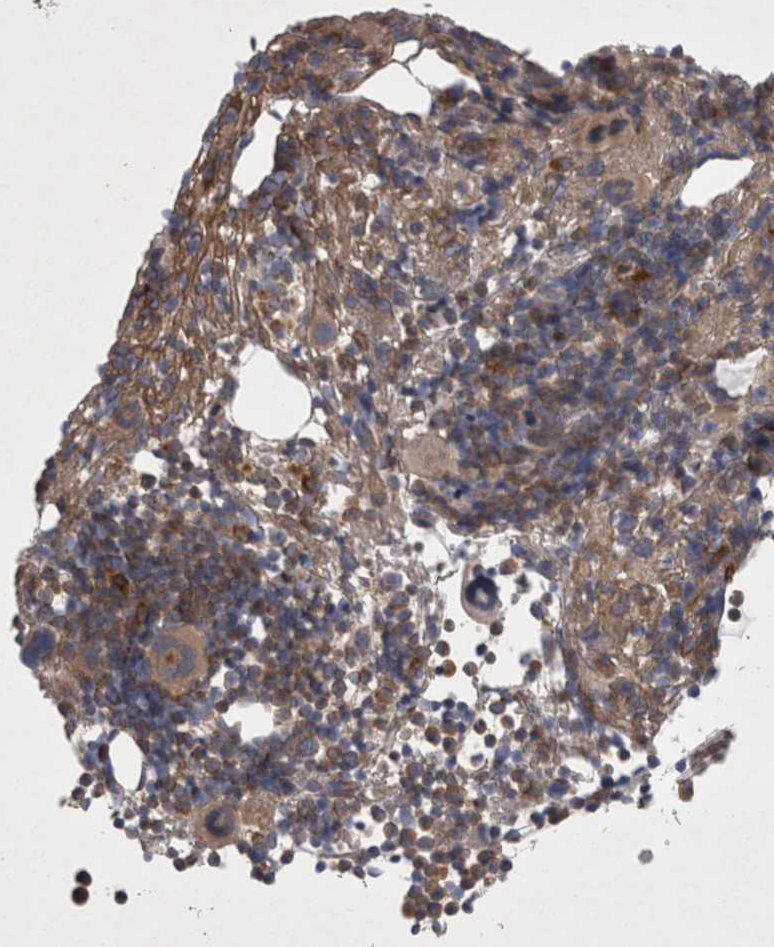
{"staining": {"intensity": "weak", "quantity": ">75%", "location": "cytoplasmic/membranous"}, "tissue": "bone marrow", "cell_type": "Hematopoietic cells", "image_type": "normal", "snomed": [{"axis": "morphology", "description": "Normal tissue, NOS"}, {"axis": "morphology", "description": "Inflammation, NOS"}, {"axis": "topography", "description": "Bone marrow"}], "caption": "A photomicrograph of human bone marrow stained for a protein reveals weak cytoplasmic/membranous brown staining in hematopoietic cells. (DAB IHC, brown staining for protein, blue staining for nuclei).", "gene": "TSPOAP1", "patient": {"sex": "male", "age": 1}}